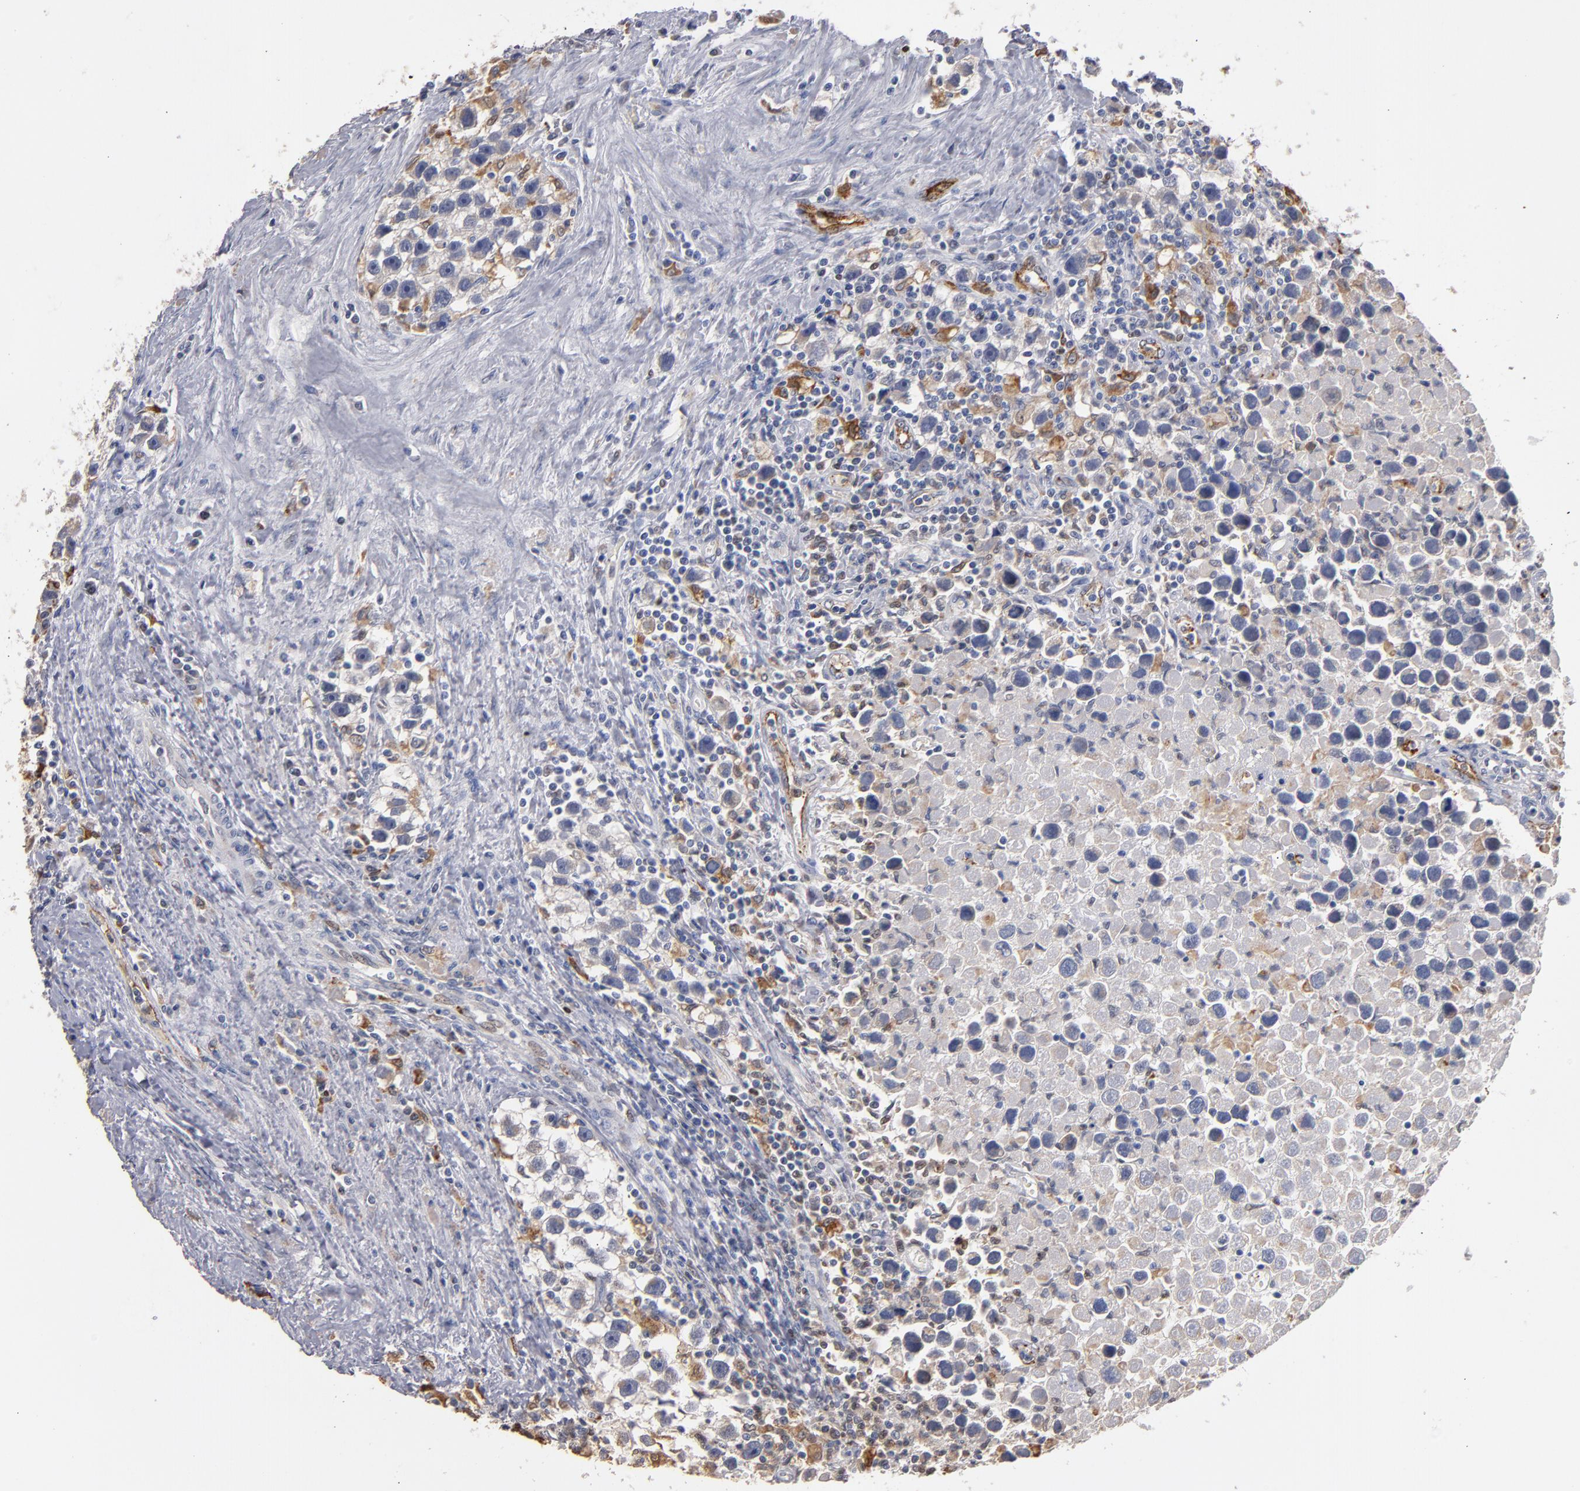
{"staining": {"intensity": "weak", "quantity": "<25%", "location": "cytoplasmic/membranous"}, "tissue": "testis cancer", "cell_type": "Tumor cells", "image_type": "cancer", "snomed": [{"axis": "morphology", "description": "Seminoma, NOS"}, {"axis": "topography", "description": "Testis"}], "caption": "Immunohistochemical staining of human testis cancer reveals no significant positivity in tumor cells.", "gene": "SELP", "patient": {"sex": "male", "age": 43}}